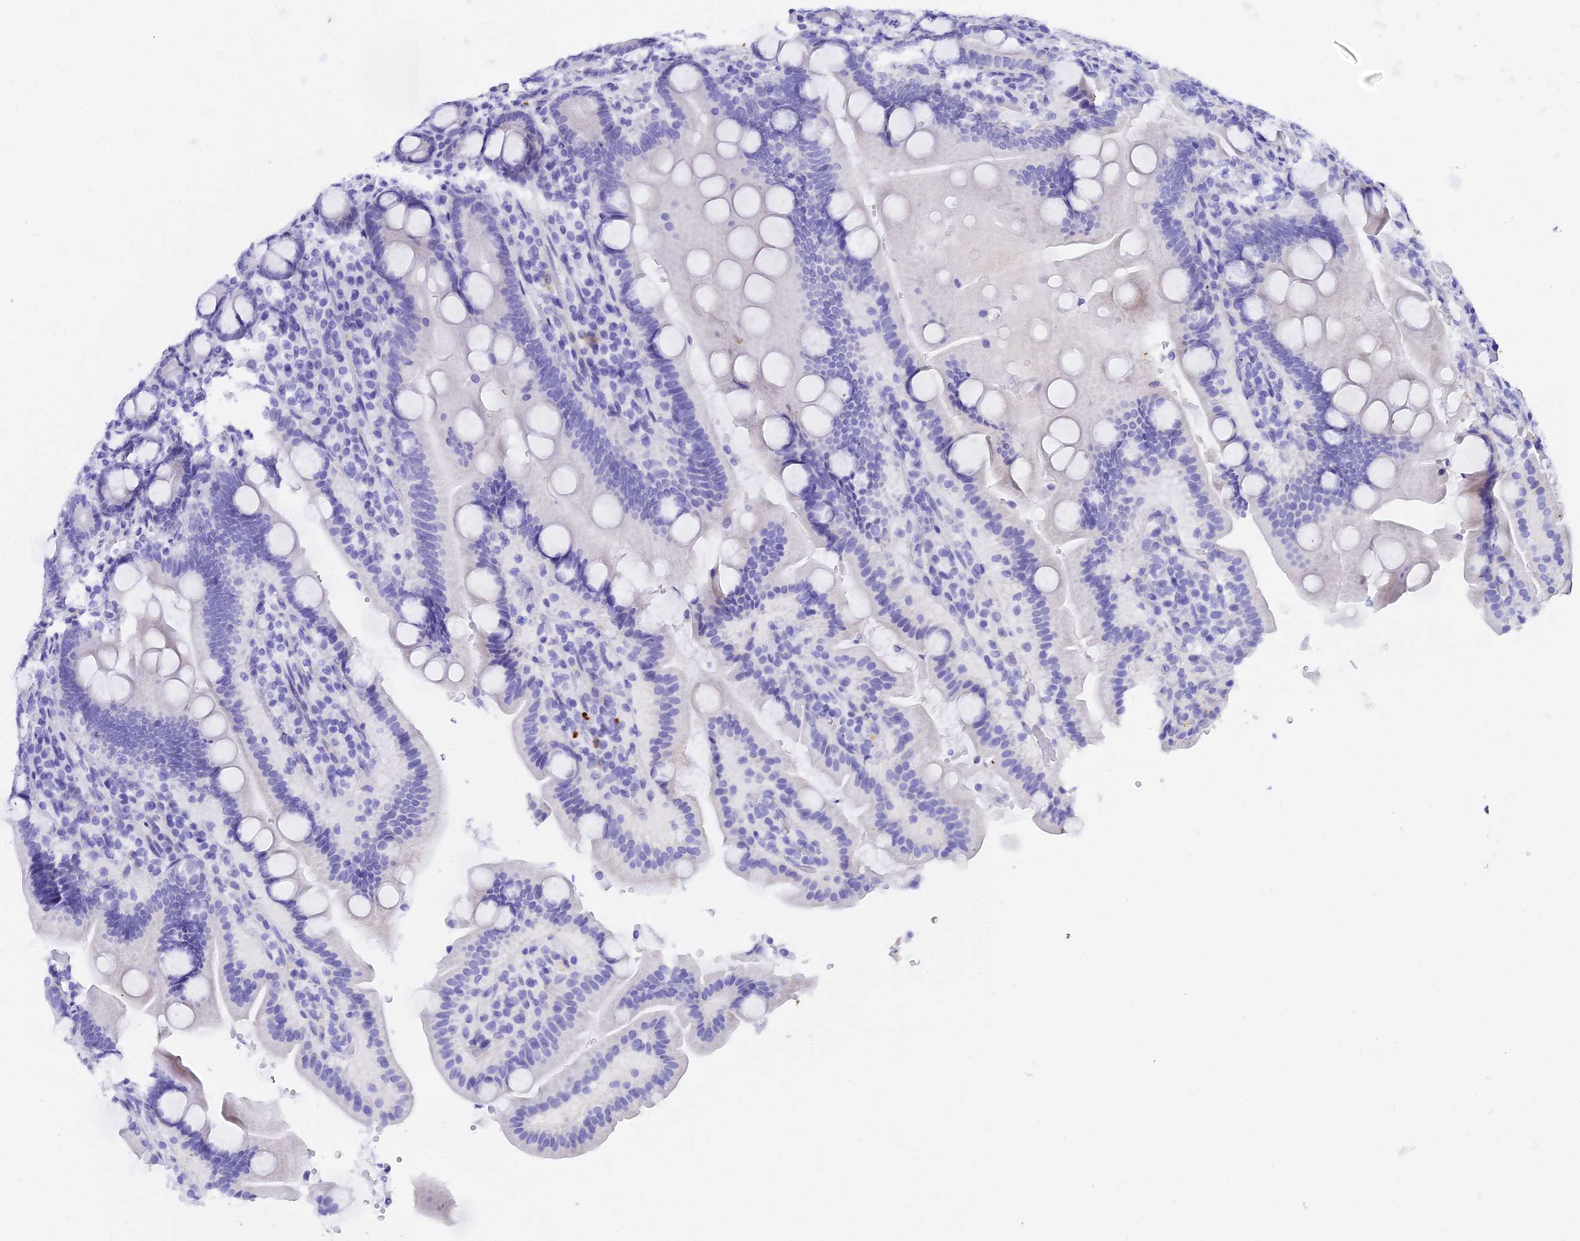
{"staining": {"intensity": "negative", "quantity": "none", "location": "none"}, "tissue": "duodenum", "cell_type": "Glandular cells", "image_type": "normal", "snomed": [{"axis": "morphology", "description": "Normal tissue, NOS"}, {"axis": "topography", "description": "Duodenum"}], "caption": "Immunohistochemical staining of unremarkable duodenum exhibits no significant staining in glandular cells. (Brightfield microscopy of DAB IHC at high magnification).", "gene": "VWC2L", "patient": {"sex": "male", "age": 55}}